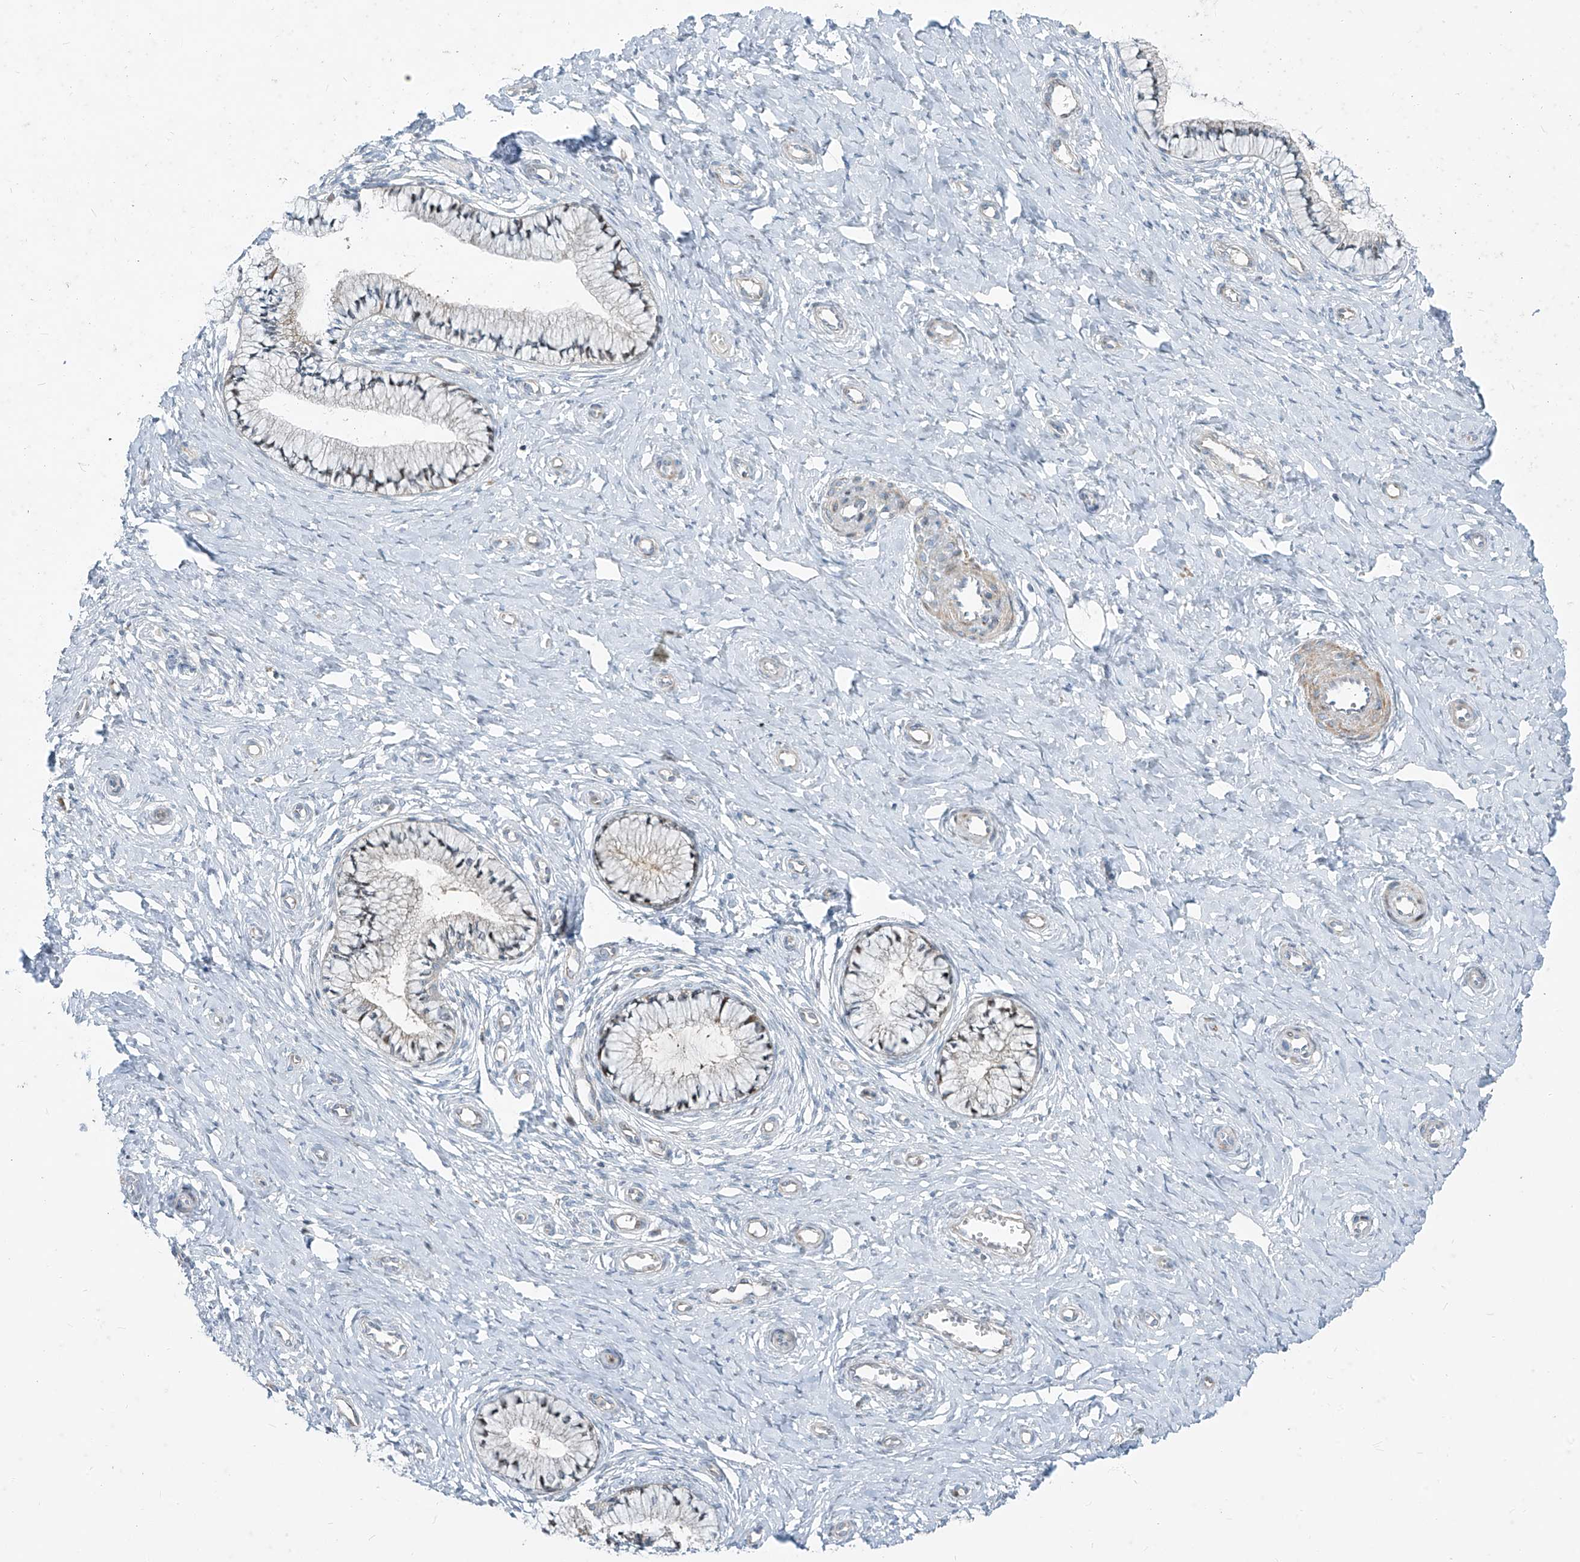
{"staining": {"intensity": "moderate", "quantity": "<25%", "location": "nuclear"}, "tissue": "cervix", "cell_type": "Glandular cells", "image_type": "normal", "snomed": [{"axis": "morphology", "description": "Normal tissue, NOS"}, {"axis": "topography", "description": "Cervix"}], "caption": "Immunohistochemistry photomicrograph of unremarkable human cervix stained for a protein (brown), which displays low levels of moderate nuclear expression in about <25% of glandular cells.", "gene": "PPCS", "patient": {"sex": "female", "age": 36}}